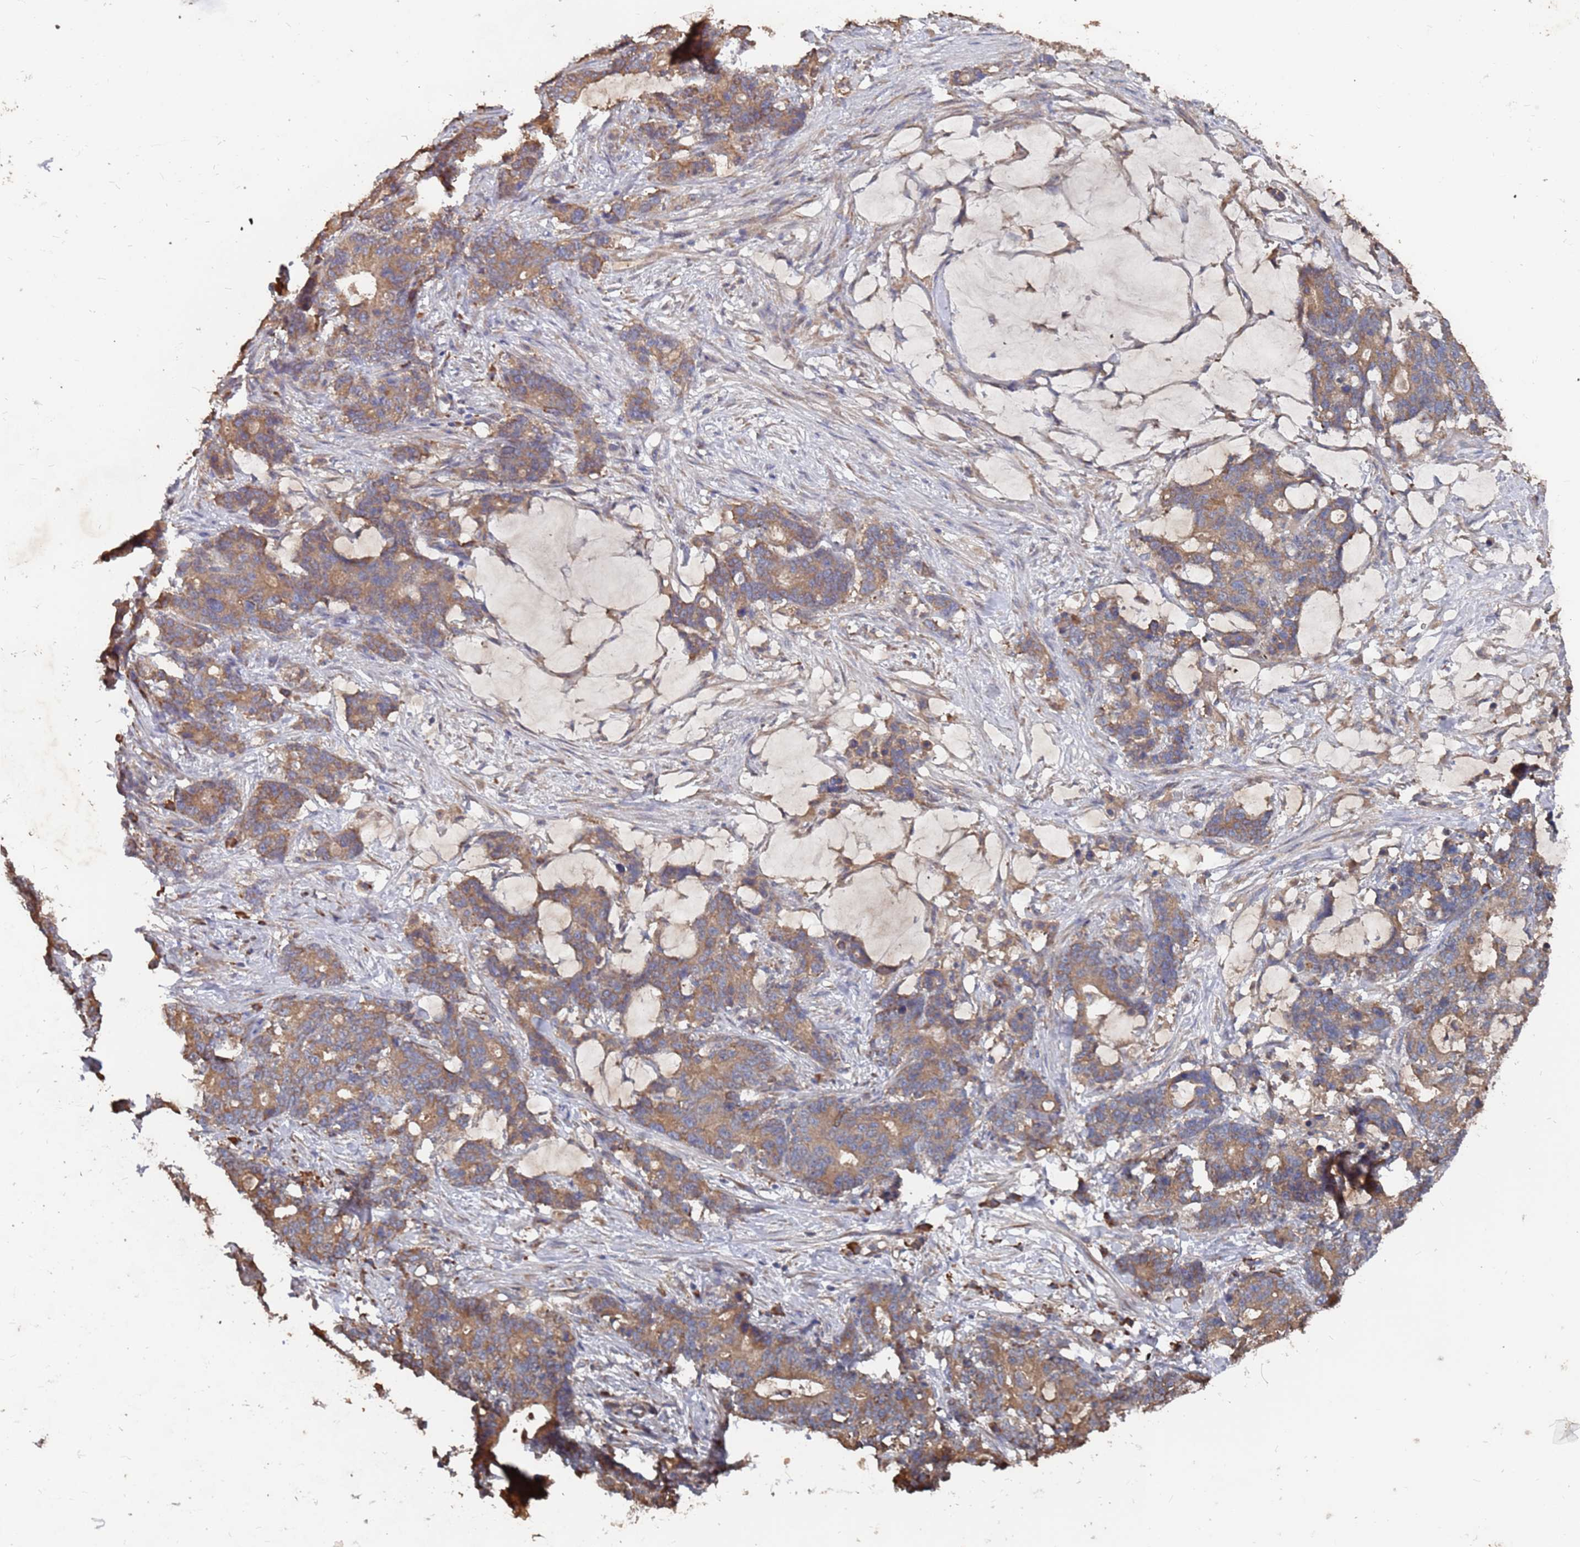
{"staining": {"intensity": "moderate", "quantity": ">75%", "location": "cytoplasmic/membranous"}, "tissue": "stomach cancer", "cell_type": "Tumor cells", "image_type": "cancer", "snomed": [{"axis": "morphology", "description": "Normal tissue, NOS"}, {"axis": "morphology", "description": "Adenocarcinoma, NOS"}, {"axis": "topography", "description": "Stomach"}], "caption": "This micrograph shows IHC staining of human stomach cancer (adenocarcinoma), with medium moderate cytoplasmic/membranous expression in approximately >75% of tumor cells.", "gene": "ATG5", "patient": {"sex": "female", "age": 64}}